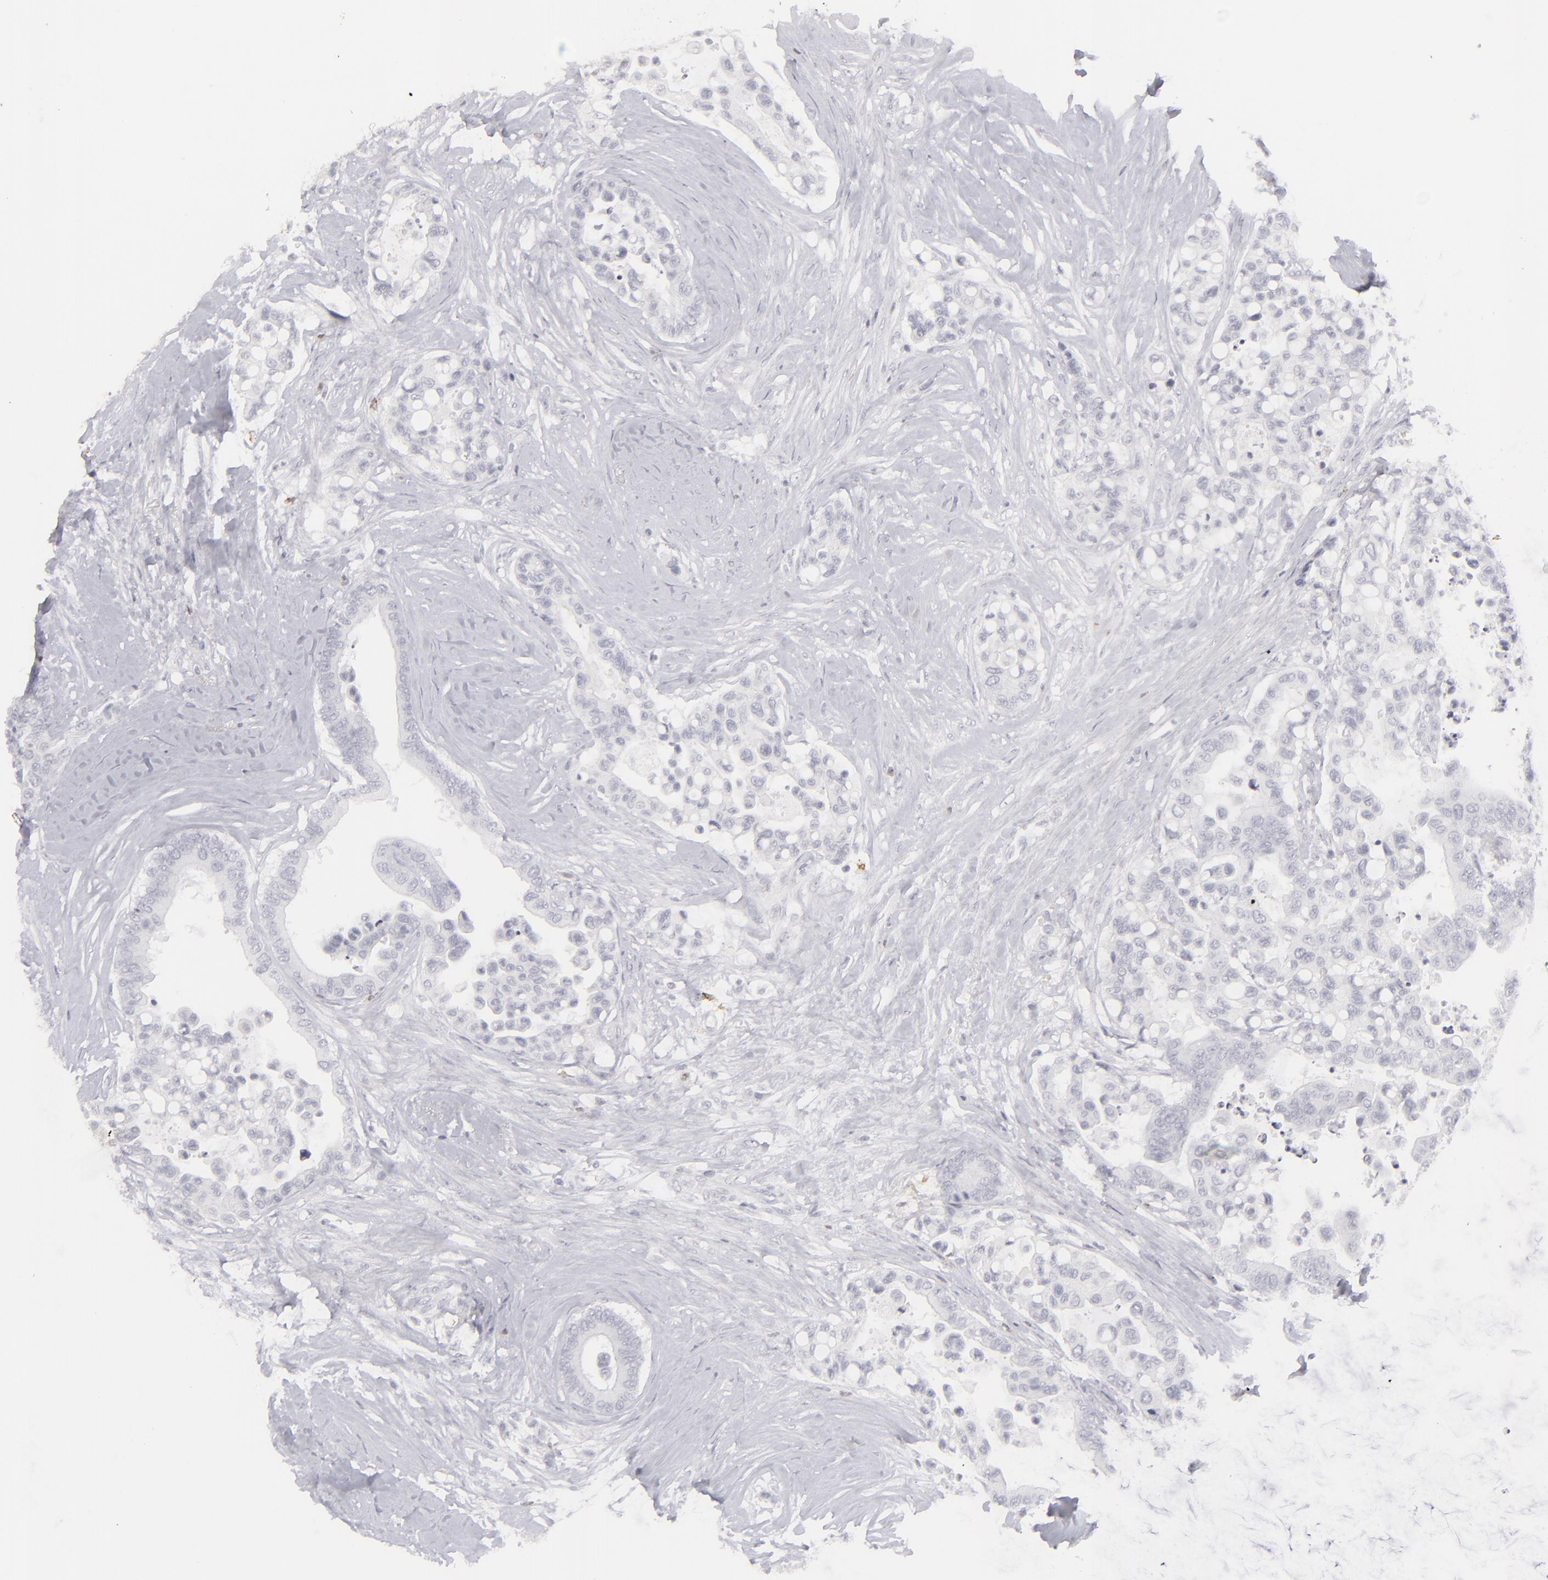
{"staining": {"intensity": "negative", "quantity": "none", "location": "none"}, "tissue": "colorectal cancer", "cell_type": "Tumor cells", "image_type": "cancer", "snomed": [{"axis": "morphology", "description": "Adenocarcinoma, NOS"}, {"axis": "topography", "description": "Colon"}], "caption": "Colorectal cancer (adenocarcinoma) stained for a protein using IHC reveals no positivity tumor cells.", "gene": "CD7", "patient": {"sex": "male", "age": 82}}